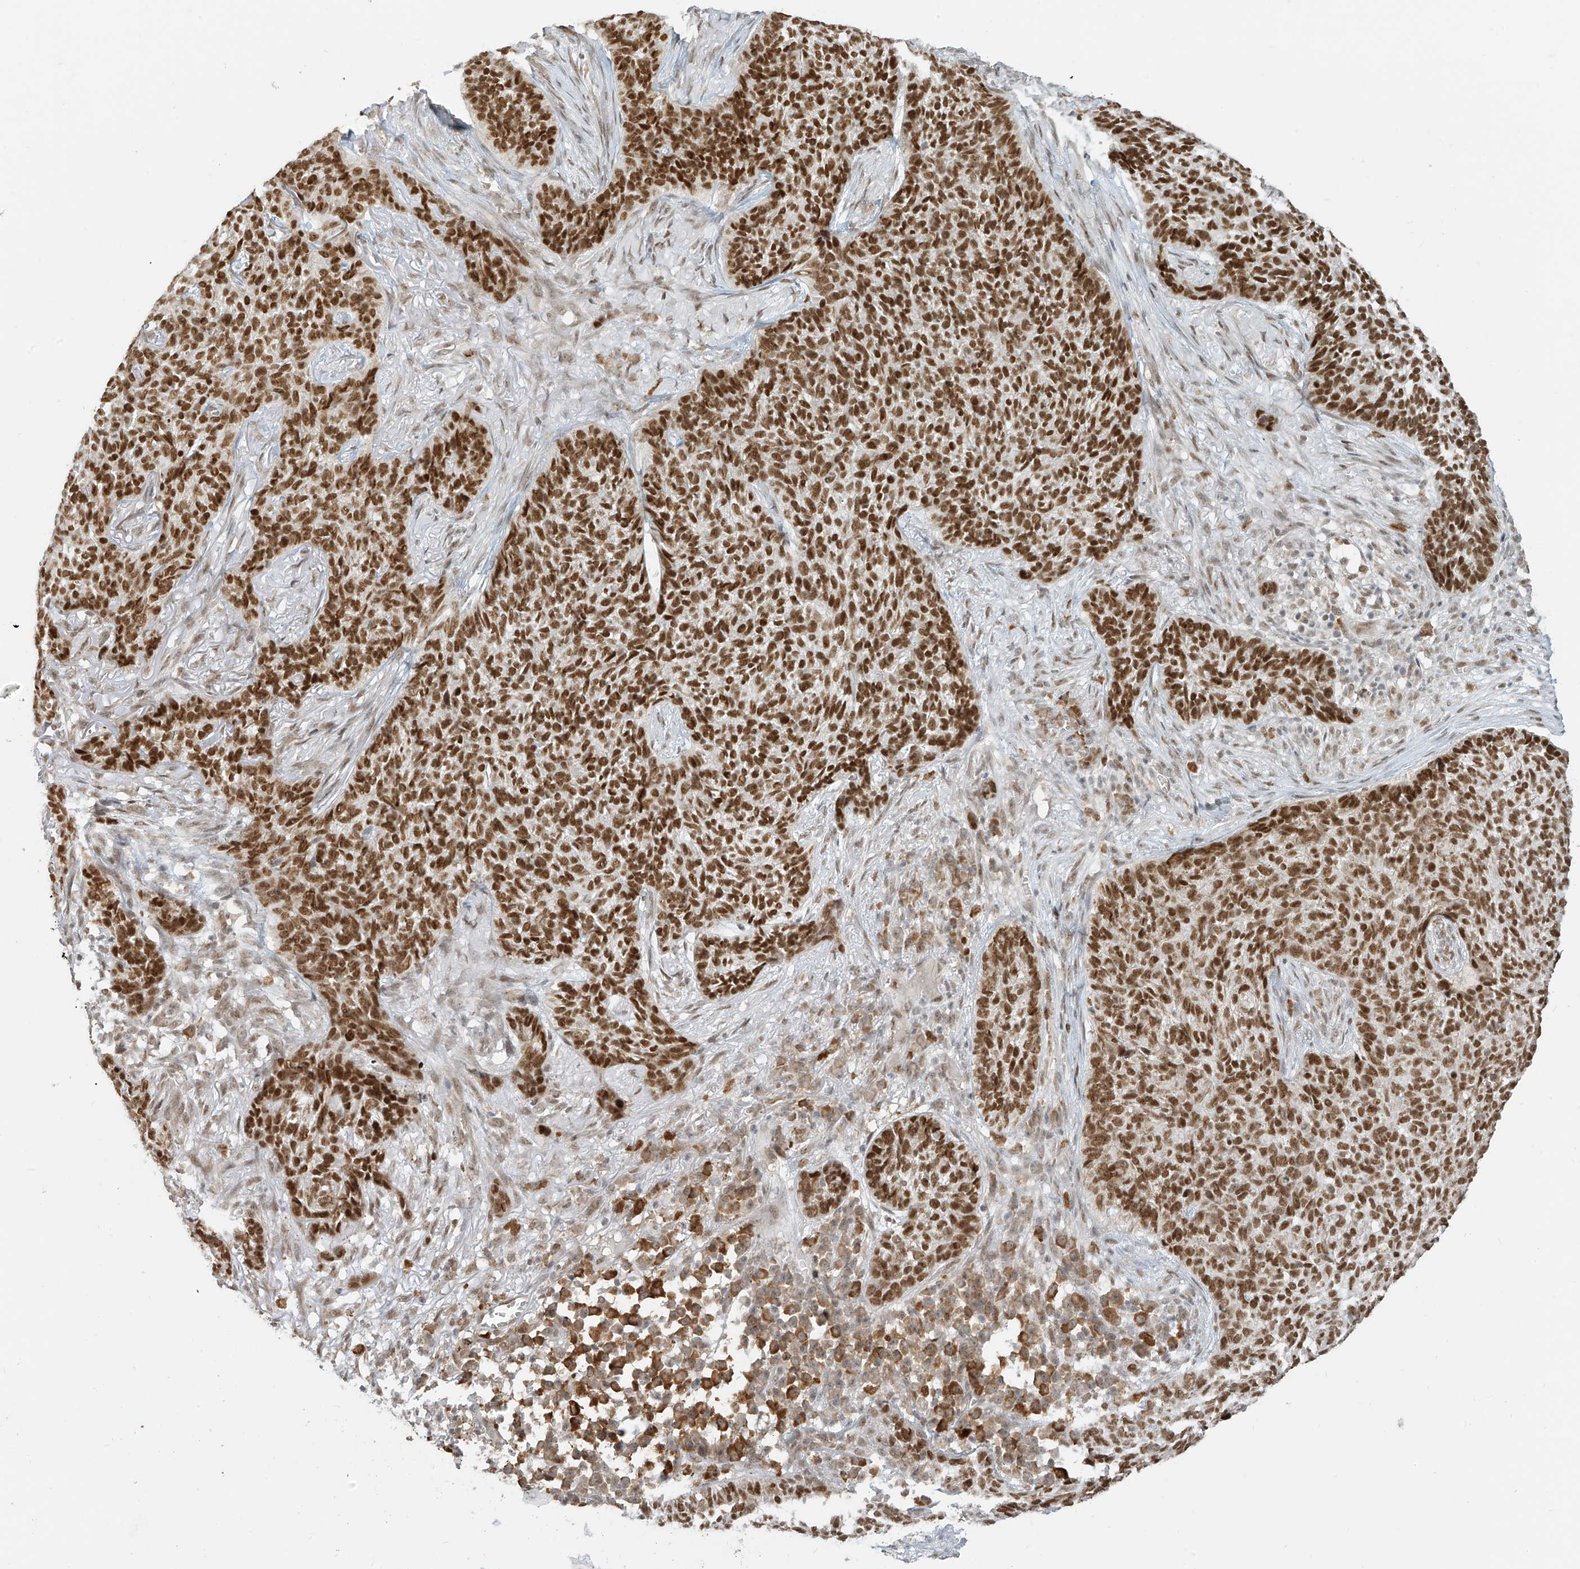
{"staining": {"intensity": "strong", "quantity": ">75%", "location": "nuclear"}, "tissue": "skin cancer", "cell_type": "Tumor cells", "image_type": "cancer", "snomed": [{"axis": "morphology", "description": "Basal cell carcinoma"}, {"axis": "topography", "description": "Skin"}], "caption": "Protein staining of skin cancer tissue exhibits strong nuclear staining in approximately >75% of tumor cells.", "gene": "ZMYM2", "patient": {"sex": "male", "age": 85}}